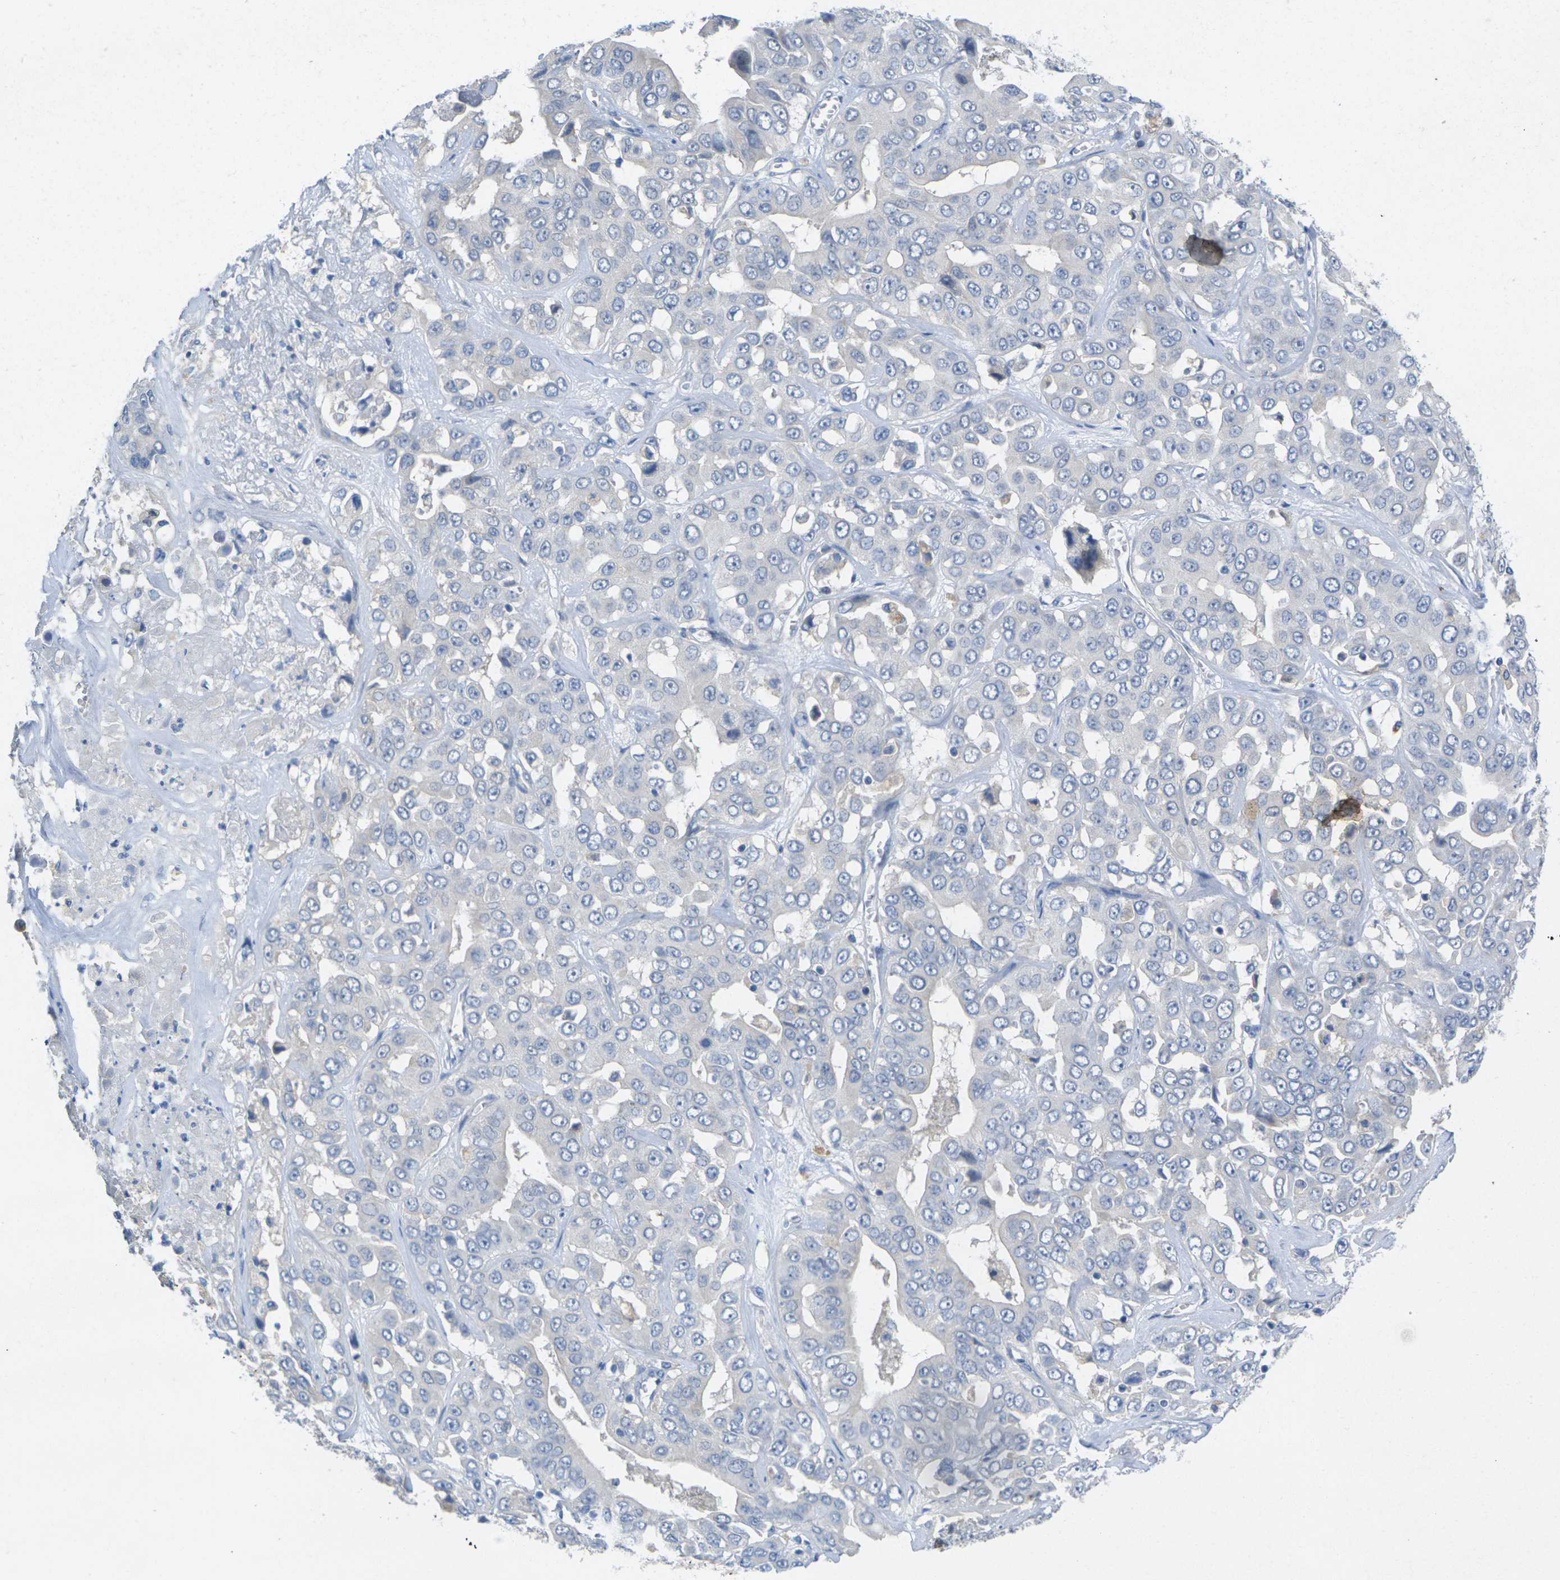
{"staining": {"intensity": "negative", "quantity": "none", "location": "none"}, "tissue": "liver cancer", "cell_type": "Tumor cells", "image_type": "cancer", "snomed": [{"axis": "morphology", "description": "Cholangiocarcinoma"}, {"axis": "topography", "description": "Liver"}], "caption": "High power microscopy photomicrograph of an IHC image of liver cholangiocarcinoma, revealing no significant expression in tumor cells. The staining was performed using DAB to visualize the protein expression in brown, while the nuclei were stained in blue with hematoxylin (Magnification: 20x).", "gene": "TNNI3", "patient": {"sex": "female", "age": 52}}